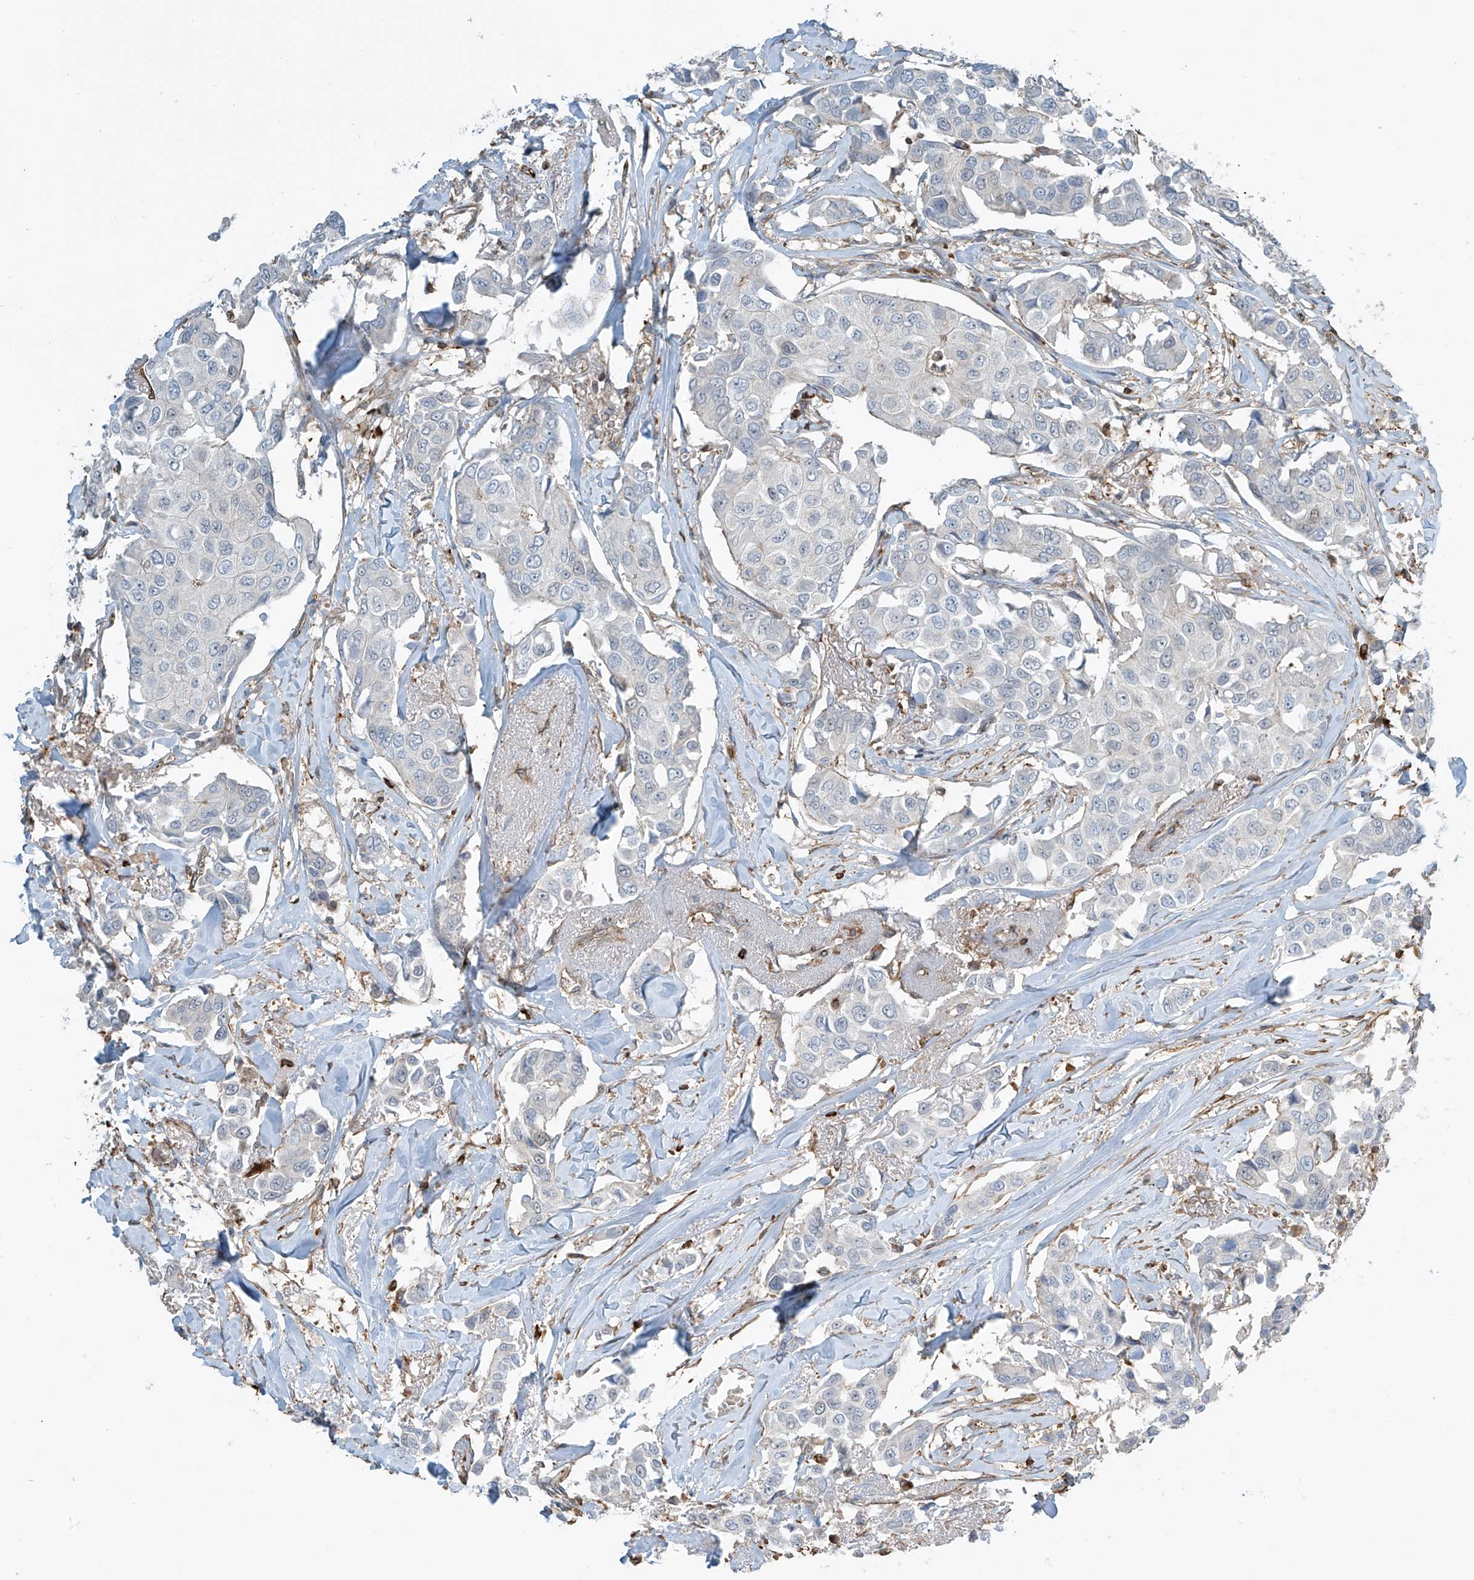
{"staining": {"intensity": "negative", "quantity": "none", "location": "none"}, "tissue": "breast cancer", "cell_type": "Tumor cells", "image_type": "cancer", "snomed": [{"axis": "morphology", "description": "Duct carcinoma"}, {"axis": "topography", "description": "Breast"}], "caption": "Tumor cells show no significant protein expression in breast infiltrating ductal carcinoma.", "gene": "SH3BGRL3", "patient": {"sex": "female", "age": 80}}